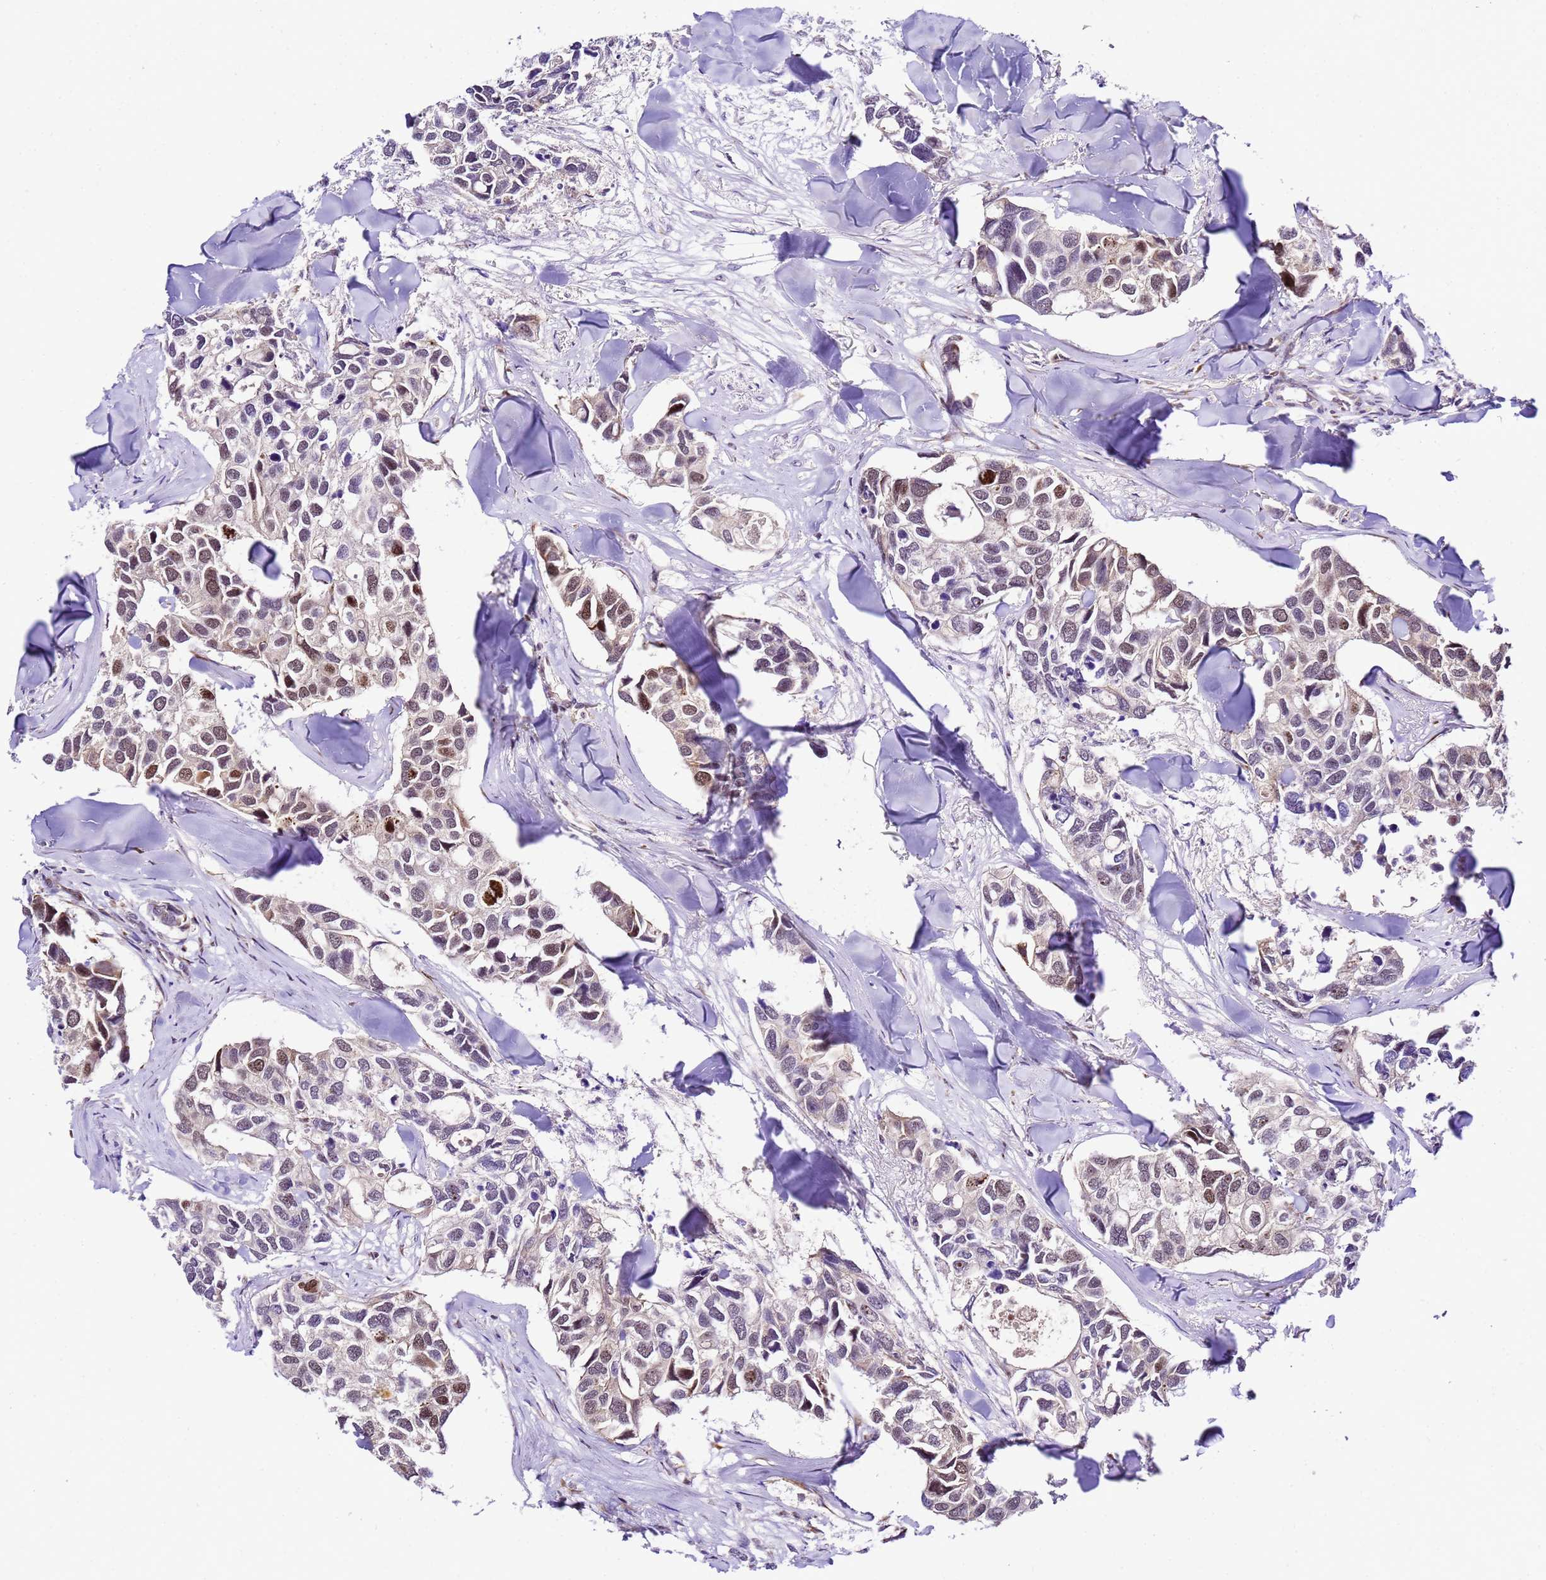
{"staining": {"intensity": "moderate", "quantity": "<25%", "location": "nuclear"}, "tissue": "breast cancer", "cell_type": "Tumor cells", "image_type": "cancer", "snomed": [{"axis": "morphology", "description": "Duct carcinoma"}, {"axis": "topography", "description": "Breast"}], "caption": "Protein staining demonstrates moderate nuclear staining in approximately <25% of tumor cells in breast cancer (intraductal carcinoma). (DAB = brown stain, brightfield microscopy at high magnification).", "gene": "SLX4IP", "patient": {"sex": "female", "age": 83}}